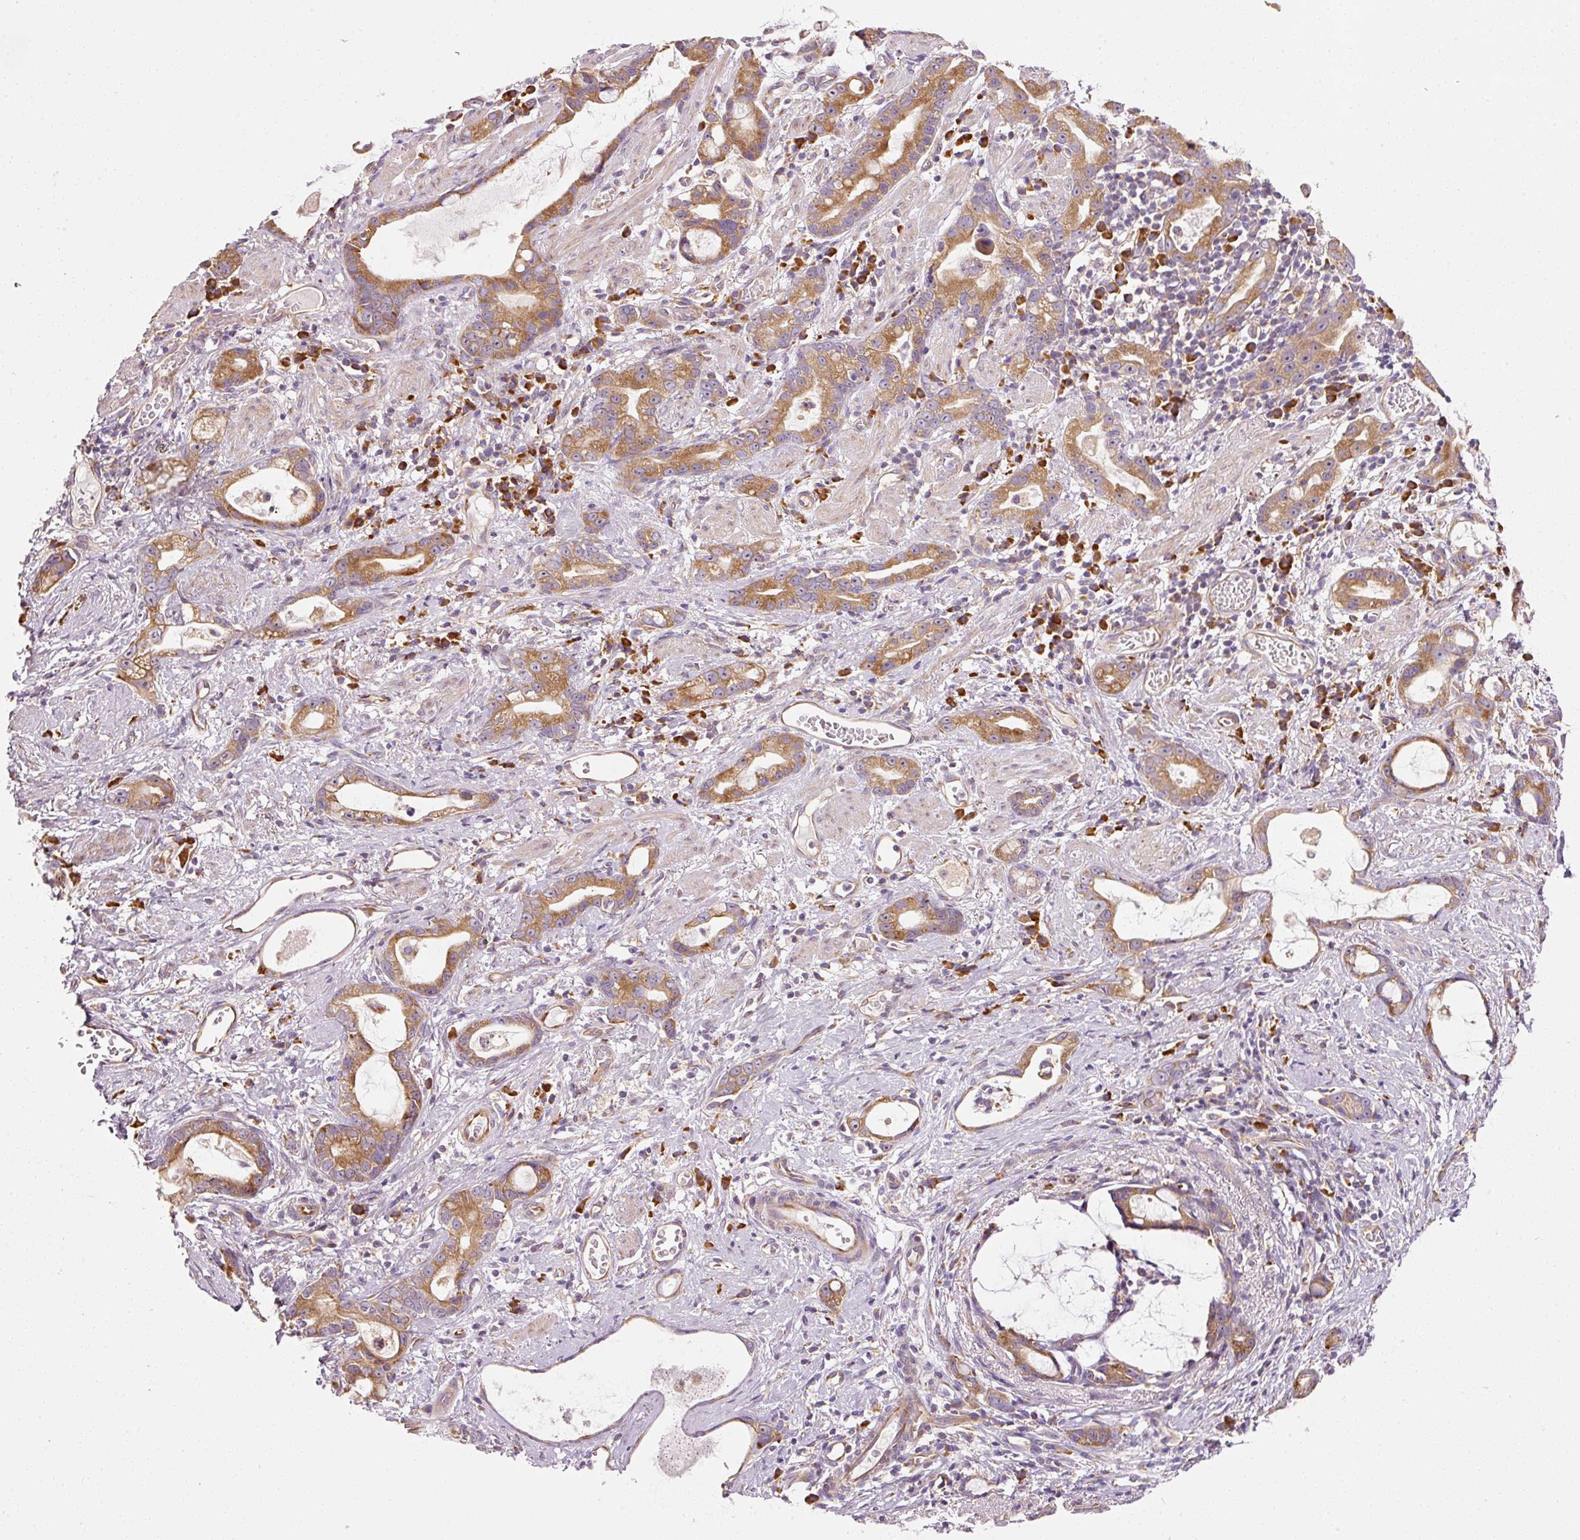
{"staining": {"intensity": "moderate", "quantity": ">75%", "location": "cytoplasmic/membranous"}, "tissue": "stomach cancer", "cell_type": "Tumor cells", "image_type": "cancer", "snomed": [{"axis": "morphology", "description": "Adenocarcinoma, NOS"}, {"axis": "topography", "description": "Stomach"}], "caption": "A photomicrograph of adenocarcinoma (stomach) stained for a protein demonstrates moderate cytoplasmic/membranous brown staining in tumor cells. Immunohistochemistry stains the protein in brown and the nuclei are stained blue.", "gene": "RPL10A", "patient": {"sex": "male", "age": 55}}